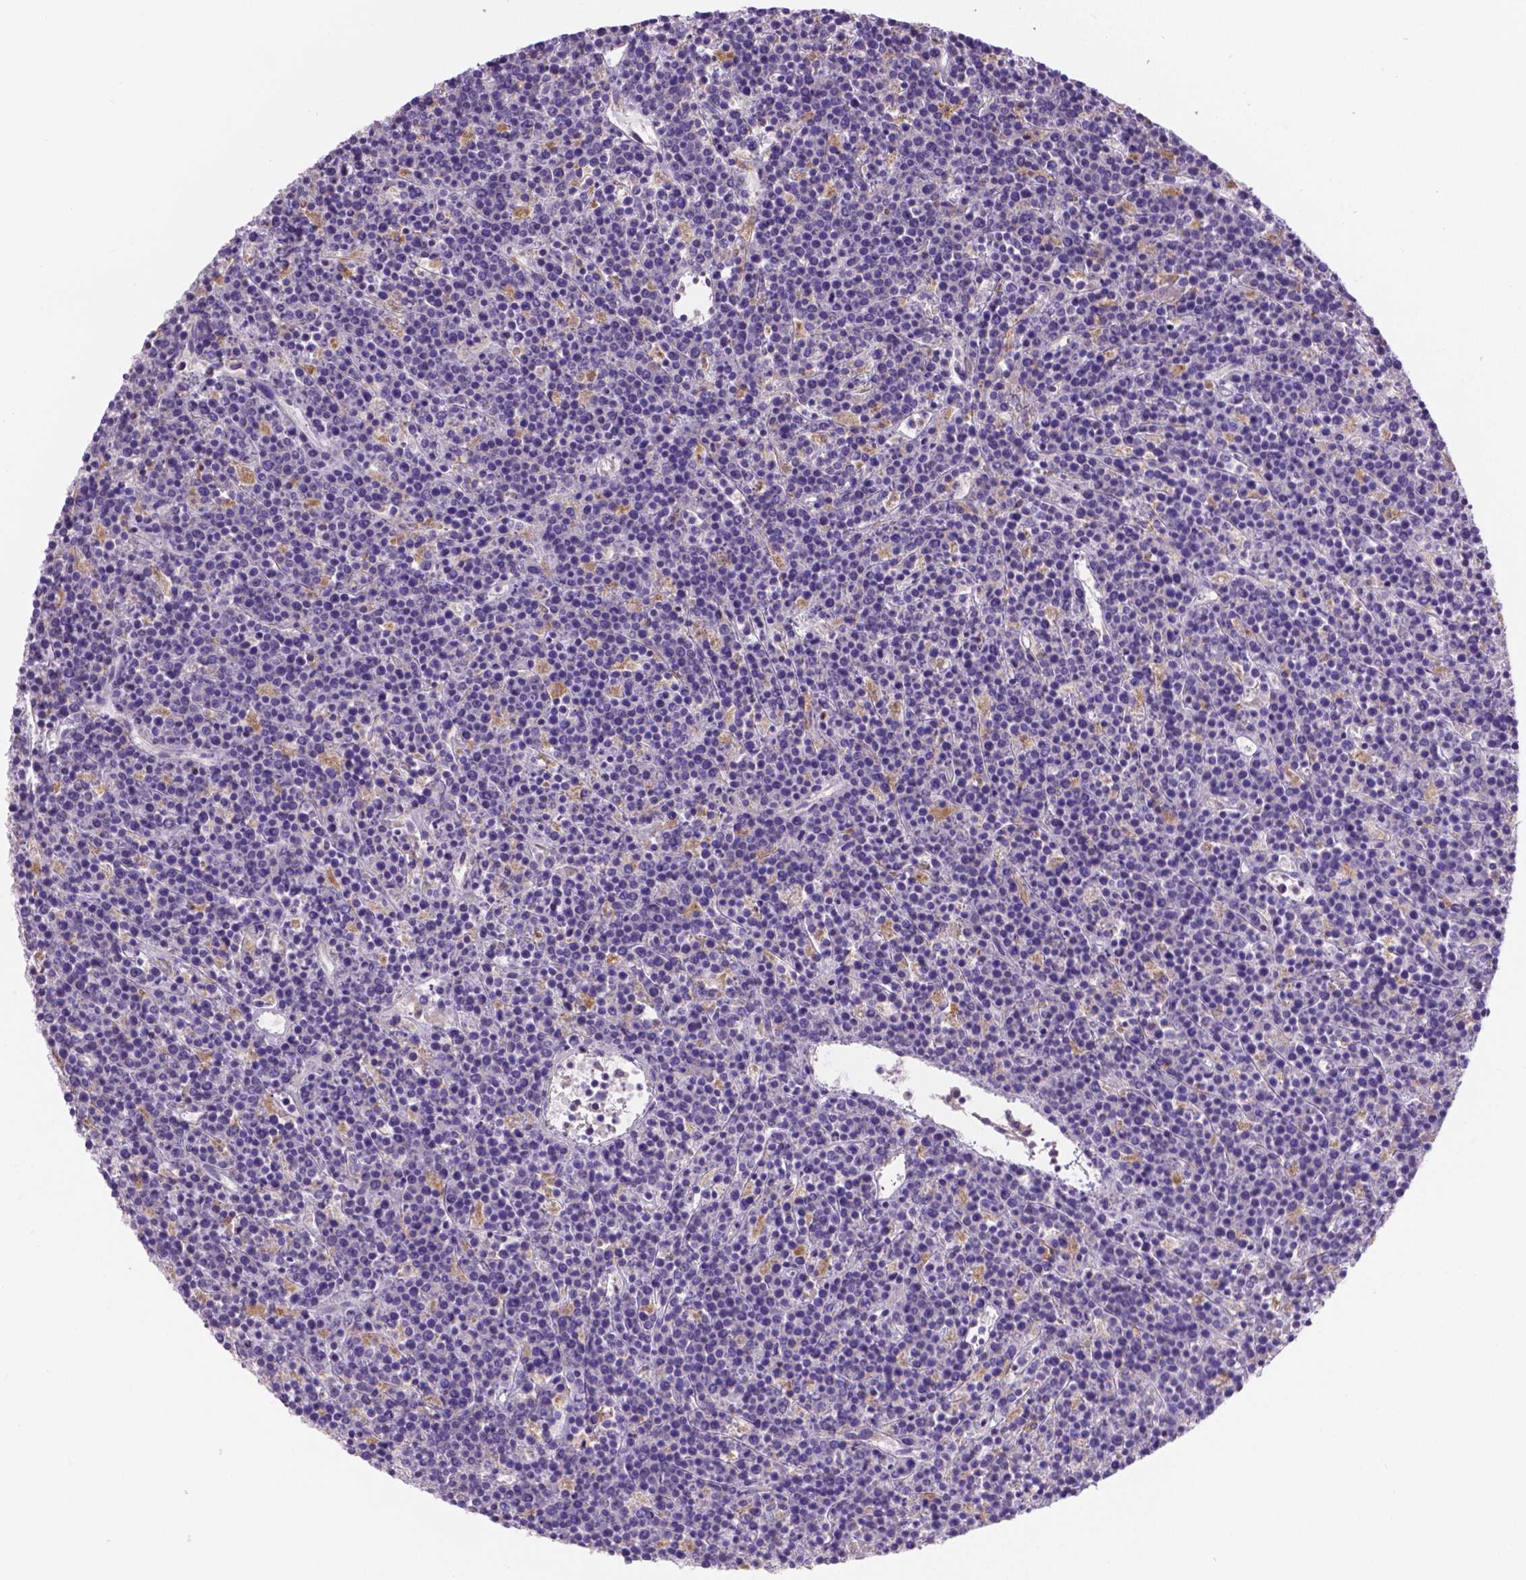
{"staining": {"intensity": "negative", "quantity": "none", "location": "none"}, "tissue": "lymphoma", "cell_type": "Tumor cells", "image_type": "cancer", "snomed": [{"axis": "morphology", "description": "Malignant lymphoma, non-Hodgkin's type, High grade"}, {"axis": "topography", "description": "Ovary"}], "caption": "Protein analysis of lymphoma exhibits no significant positivity in tumor cells.", "gene": "CDH7", "patient": {"sex": "female", "age": 56}}